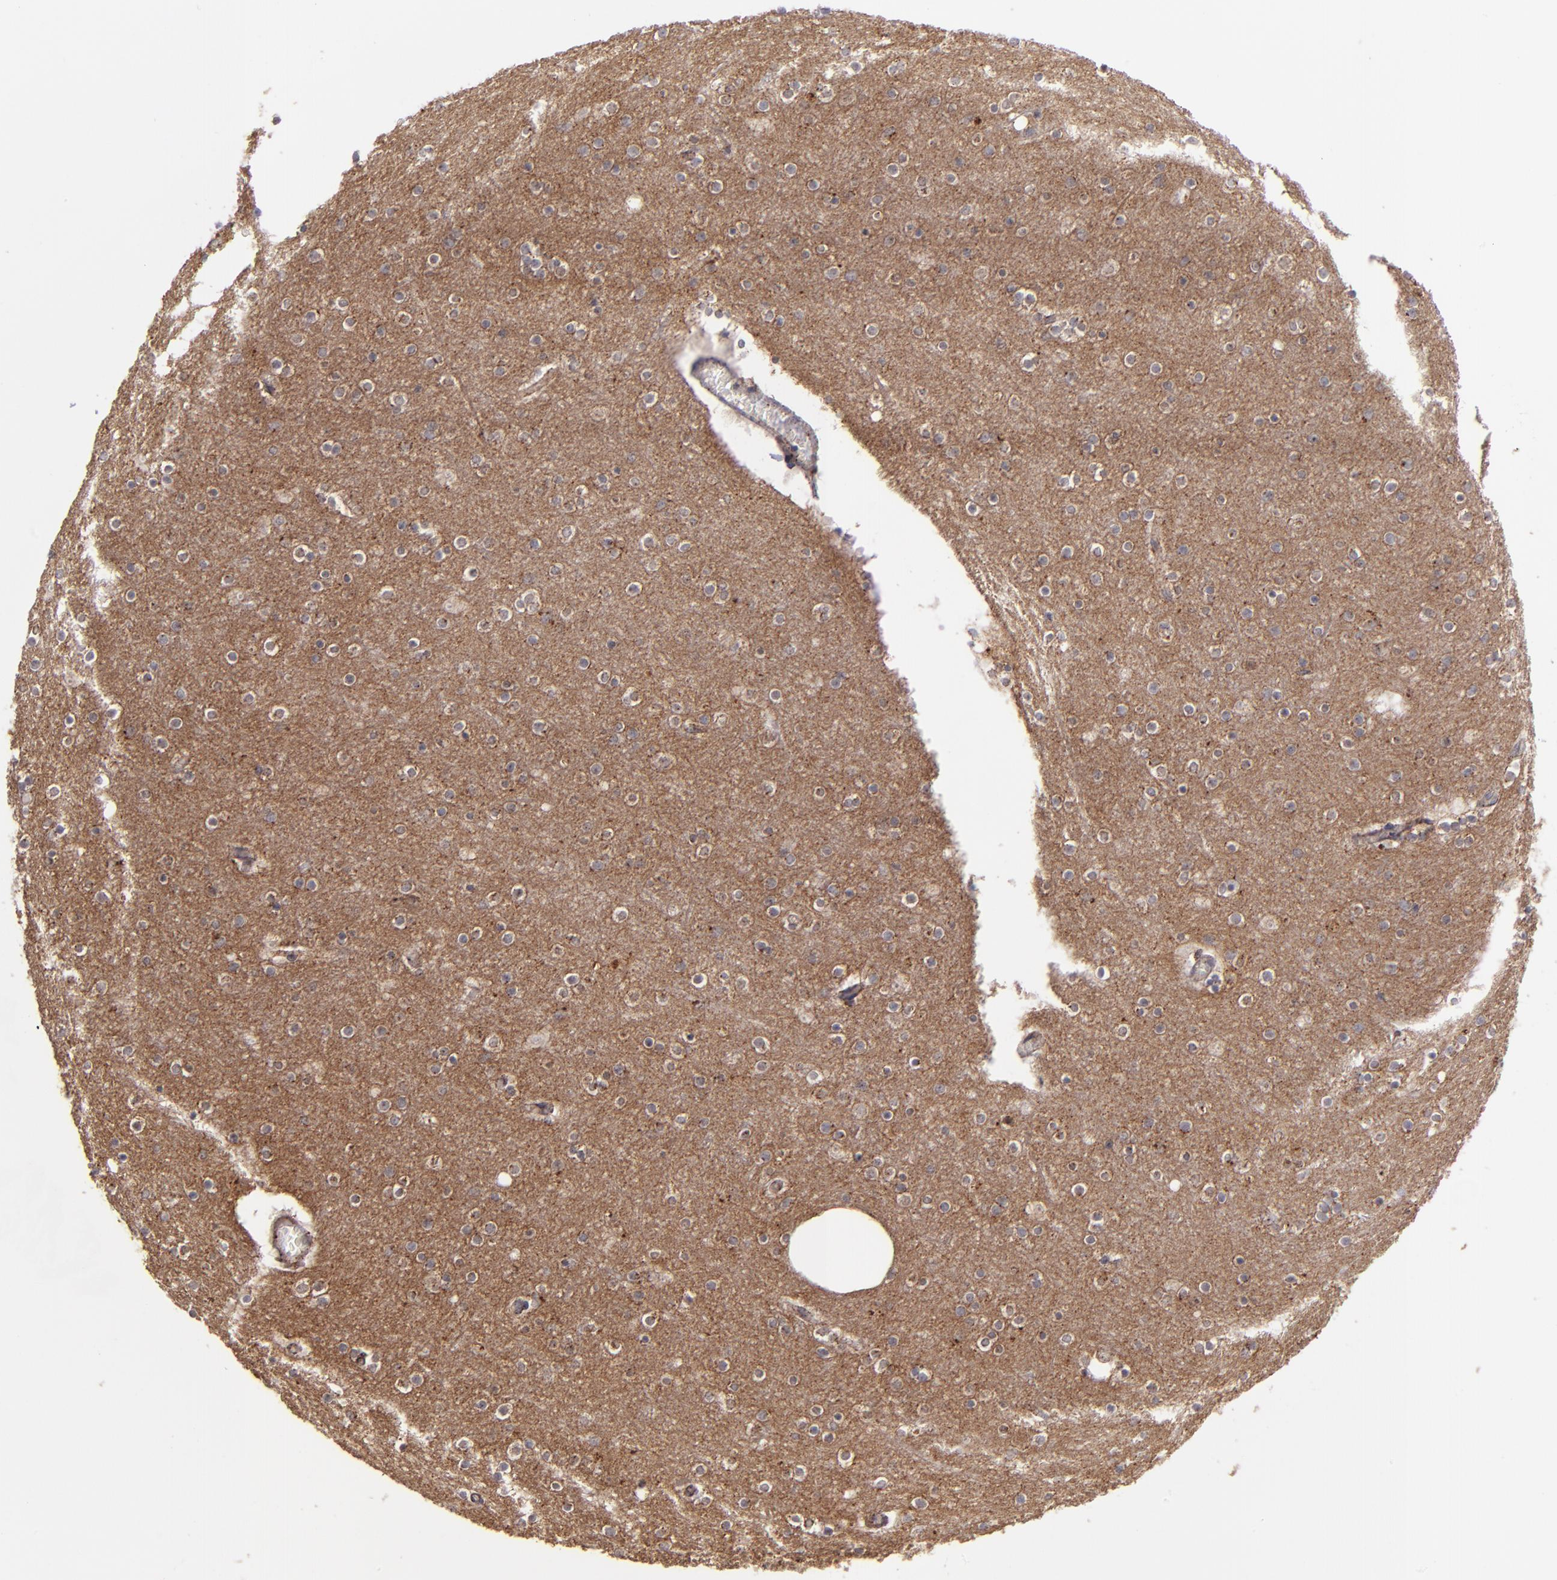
{"staining": {"intensity": "negative", "quantity": "none", "location": "none"}, "tissue": "cerebral cortex", "cell_type": "Endothelial cells", "image_type": "normal", "snomed": [{"axis": "morphology", "description": "Normal tissue, NOS"}, {"axis": "topography", "description": "Cerebral cortex"}], "caption": "Protein analysis of benign cerebral cortex exhibits no significant positivity in endothelial cells. (Immunohistochemistry, brightfield microscopy, high magnification).", "gene": "ZFYVE1", "patient": {"sex": "female", "age": 54}}